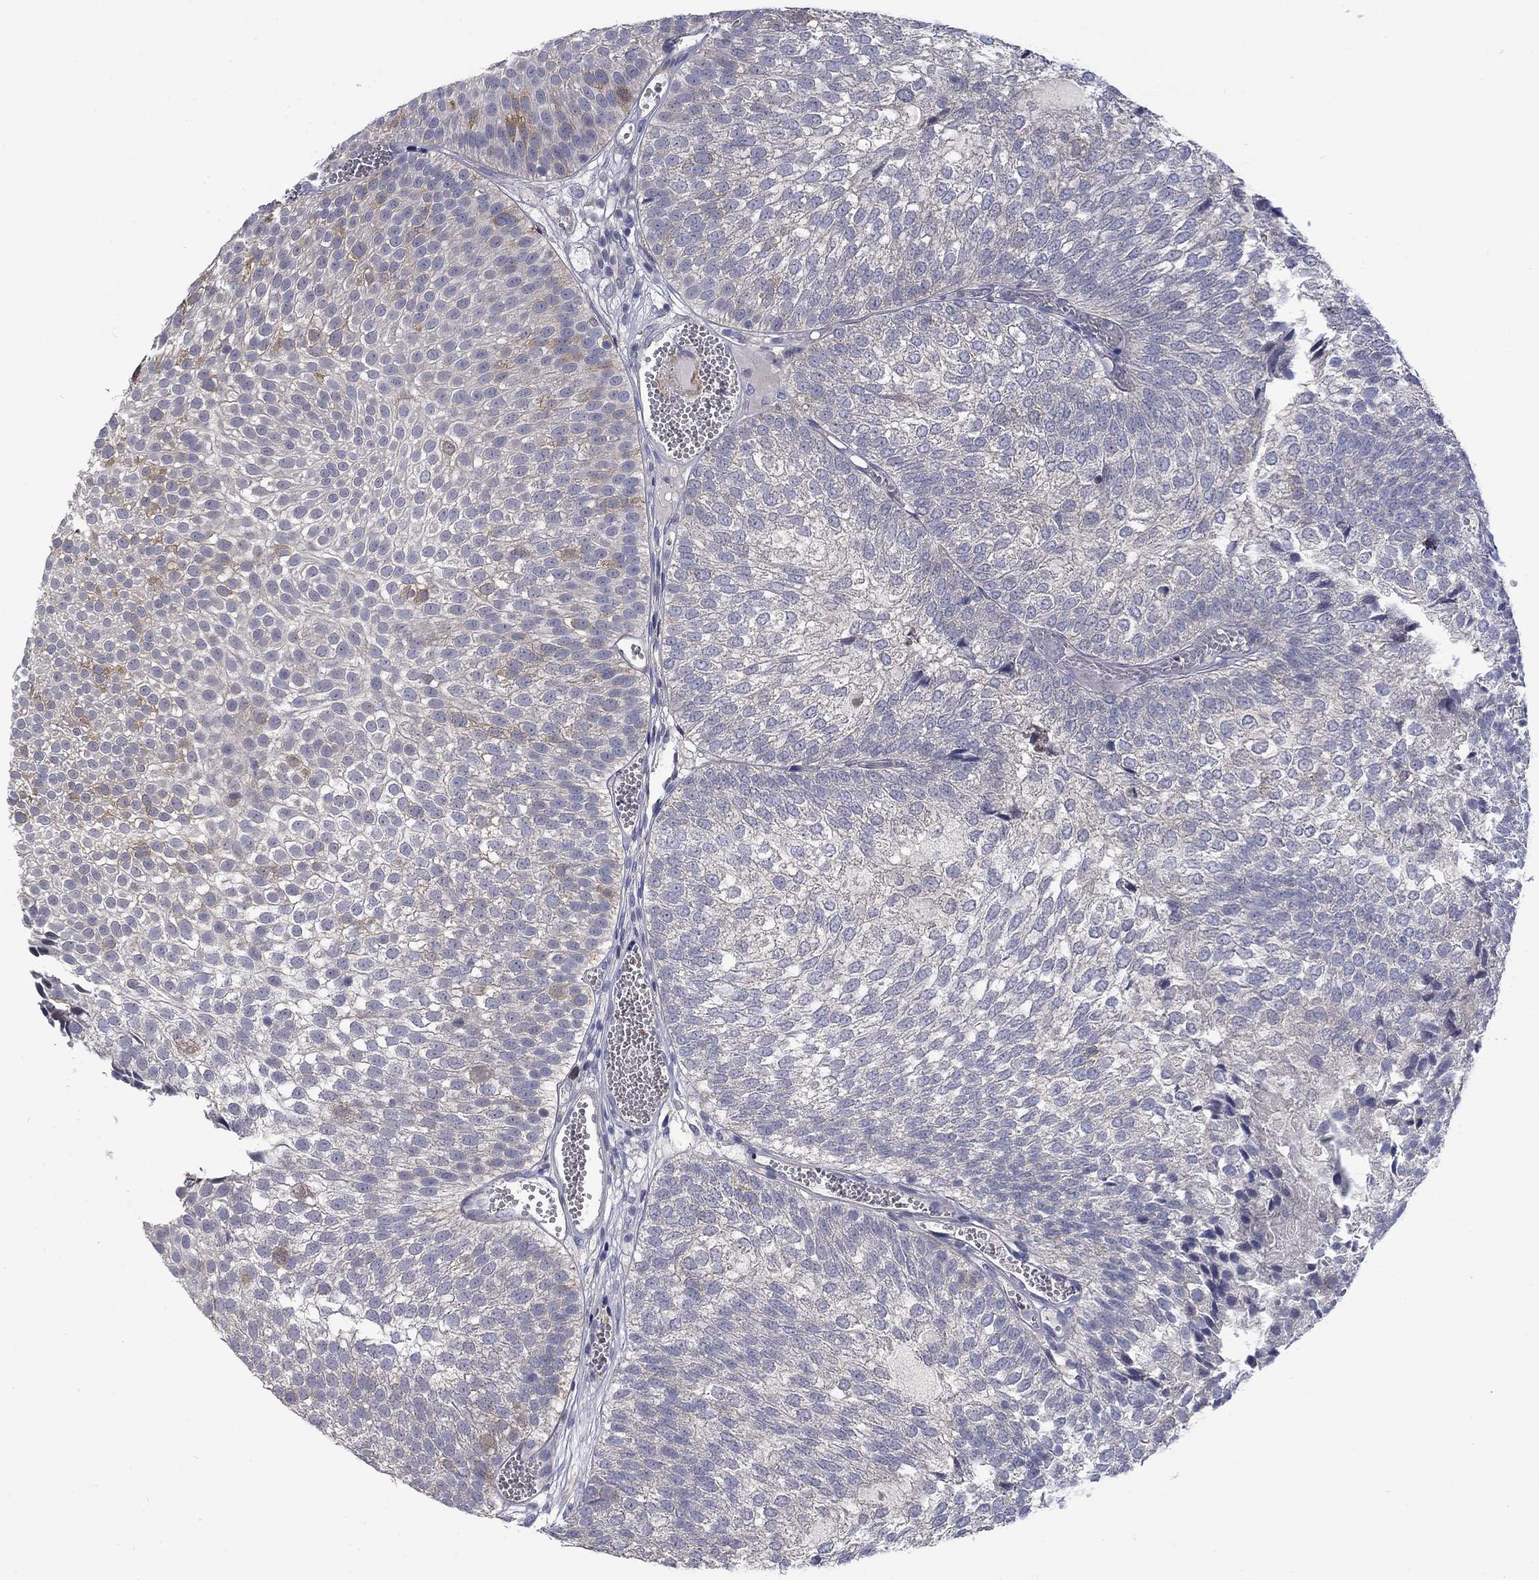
{"staining": {"intensity": "weak", "quantity": "<25%", "location": "cytoplasmic/membranous"}, "tissue": "urothelial cancer", "cell_type": "Tumor cells", "image_type": "cancer", "snomed": [{"axis": "morphology", "description": "Urothelial carcinoma, Low grade"}, {"axis": "topography", "description": "Urinary bladder"}], "caption": "There is no significant positivity in tumor cells of urothelial cancer. Nuclei are stained in blue.", "gene": "KIF15", "patient": {"sex": "male", "age": 52}}